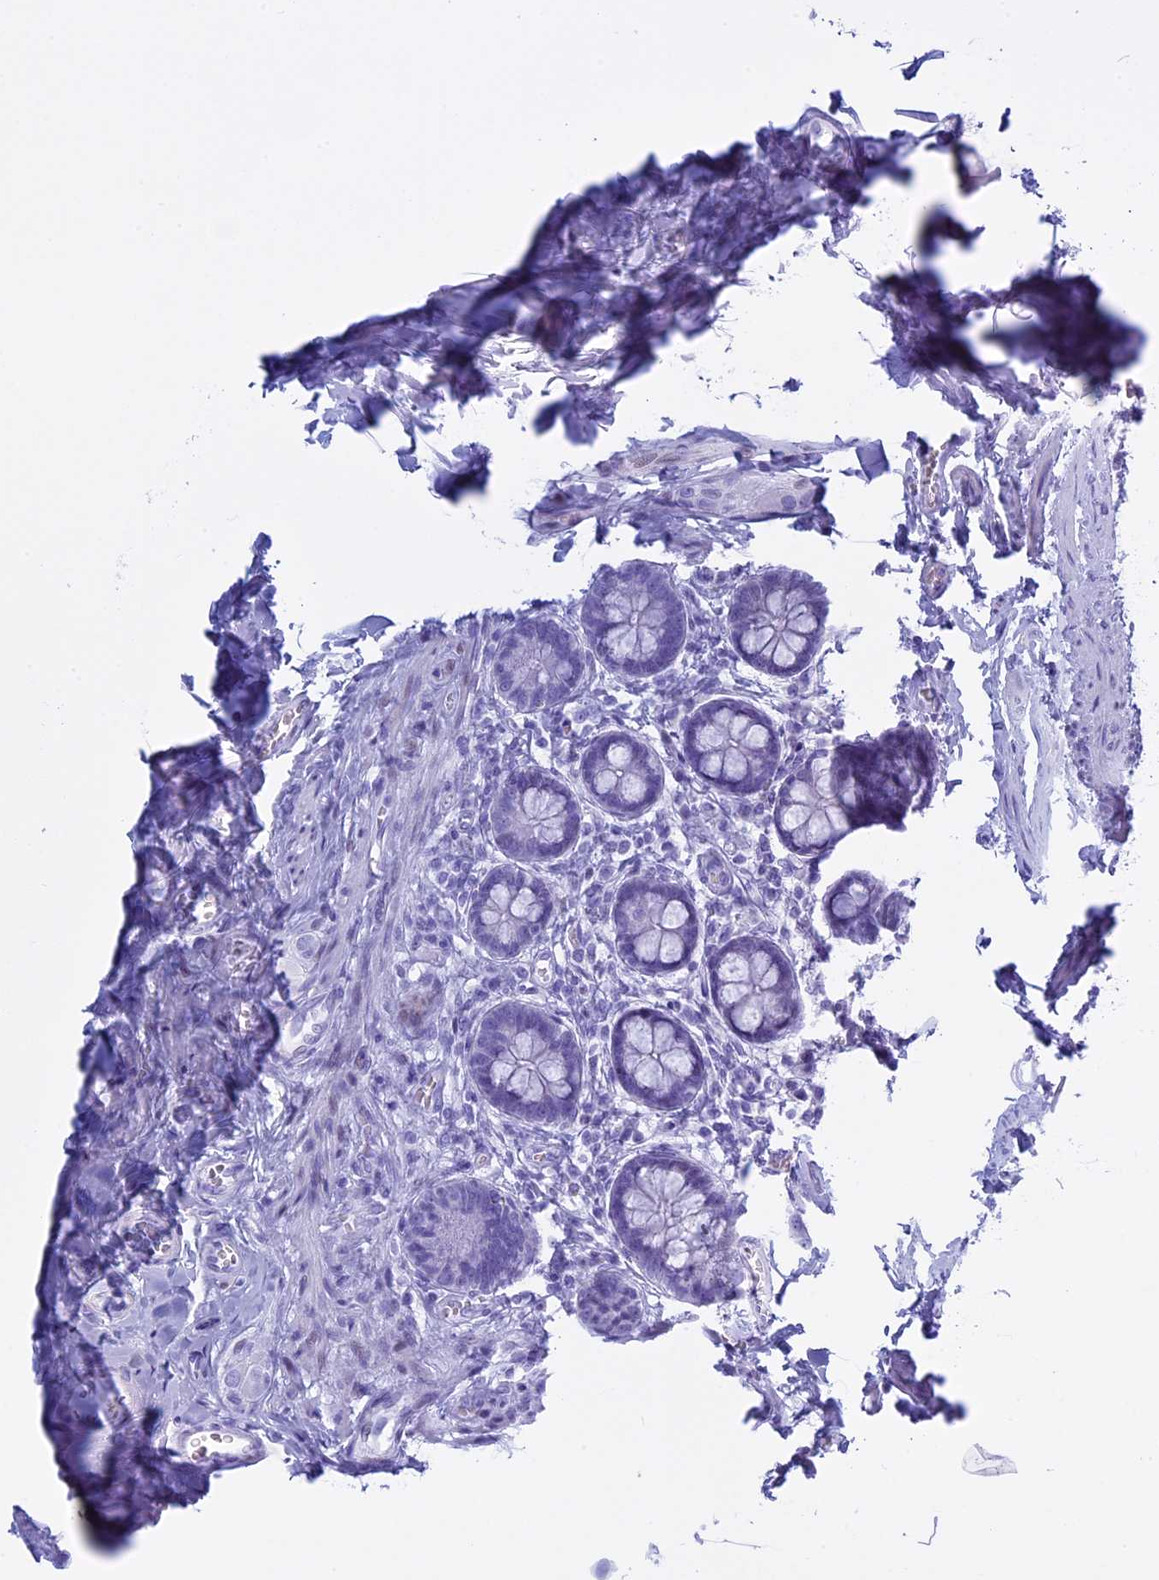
{"staining": {"intensity": "negative", "quantity": "none", "location": "none"}, "tissue": "small intestine", "cell_type": "Glandular cells", "image_type": "normal", "snomed": [{"axis": "morphology", "description": "Normal tissue, NOS"}, {"axis": "topography", "description": "Small intestine"}], "caption": "Histopathology image shows no protein staining in glandular cells of benign small intestine. (Brightfield microscopy of DAB (3,3'-diaminobenzidine) IHC at high magnification).", "gene": "KCTD21", "patient": {"sex": "male", "age": 52}}